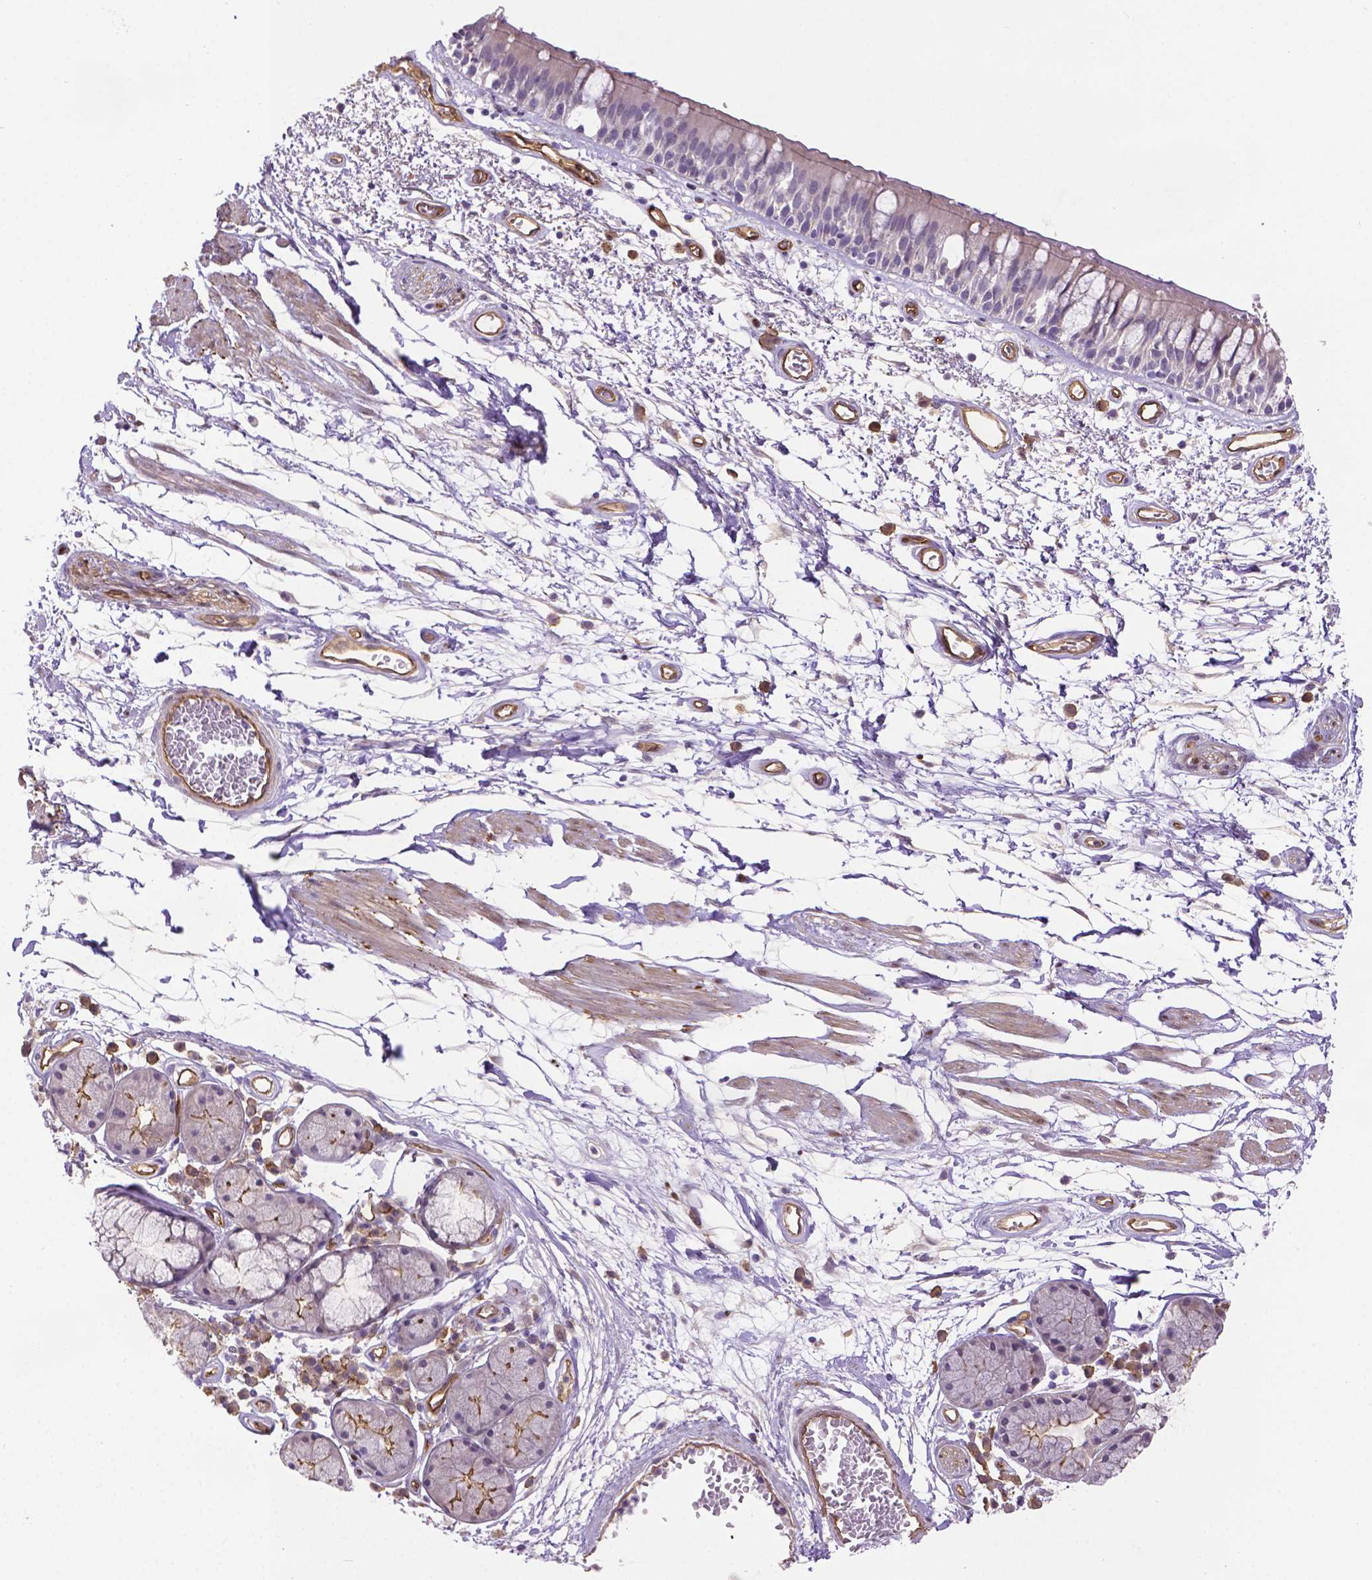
{"staining": {"intensity": "negative", "quantity": "none", "location": "none"}, "tissue": "bronchus", "cell_type": "Respiratory epithelial cells", "image_type": "normal", "snomed": [{"axis": "morphology", "description": "Normal tissue, NOS"}, {"axis": "morphology", "description": "Squamous cell carcinoma, NOS"}, {"axis": "topography", "description": "Cartilage tissue"}, {"axis": "topography", "description": "Bronchus"}, {"axis": "topography", "description": "Lung"}], "caption": "High power microscopy micrograph of an IHC histopathology image of unremarkable bronchus, revealing no significant positivity in respiratory epithelial cells. Brightfield microscopy of immunohistochemistry (IHC) stained with DAB (3,3'-diaminobenzidine) (brown) and hematoxylin (blue), captured at high magnification.", "gene": "CLIC4", "patient": {"sex": "male", "age": 66}}